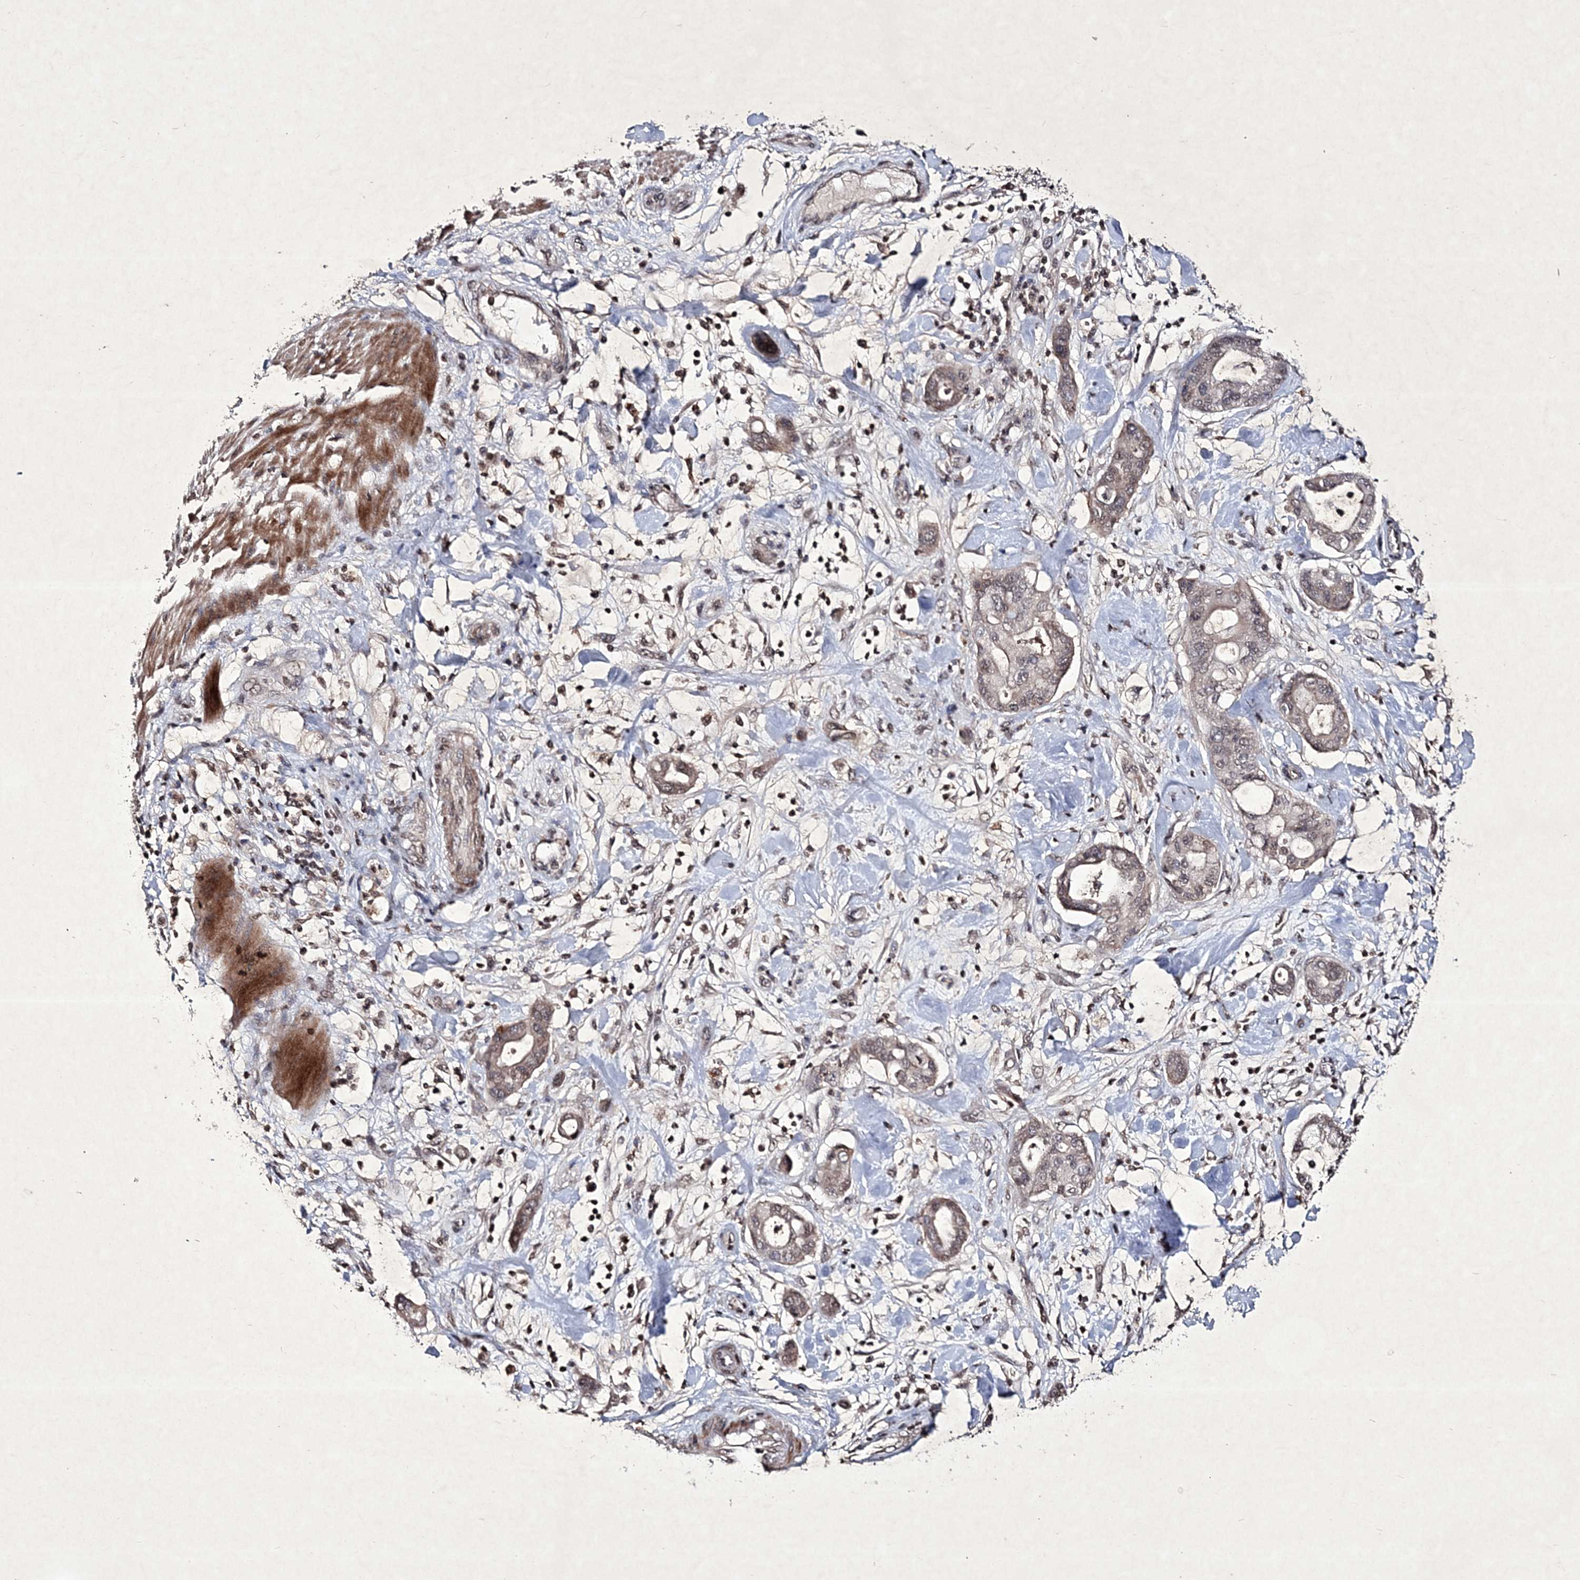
{"staining": {"intensity": "moderate", "quantity": ">75%", "location": "cytoplasmic/membranous,nuclear"}, "tissue": "pancreatic cancer", "cell_type": "Tumor cells", "image_type": "cancer", "snomed": [{"axis": "morphology", "description": "Adenocarcinoma, NOS"}, {"axis": "morphology", "description": "Adenocarcinoma, metastatic, NOS"}, {"axis": "topography", "description": "Lymph node"}, {"axis": "topography", "description": "Pancreas"}, {"axis": "topography", "description": "Duodenum"}], "caption": "High-power microscopy captured an immunohistochemistry (IHC) image of adenocarcinoma (pancreatic), revealing moderate cytoplasmic/membranous and nuclear positivity in about >75% of tumor cells.", "gene": "SOWAHB", "patient": {"sex": "female", "age": 64}}